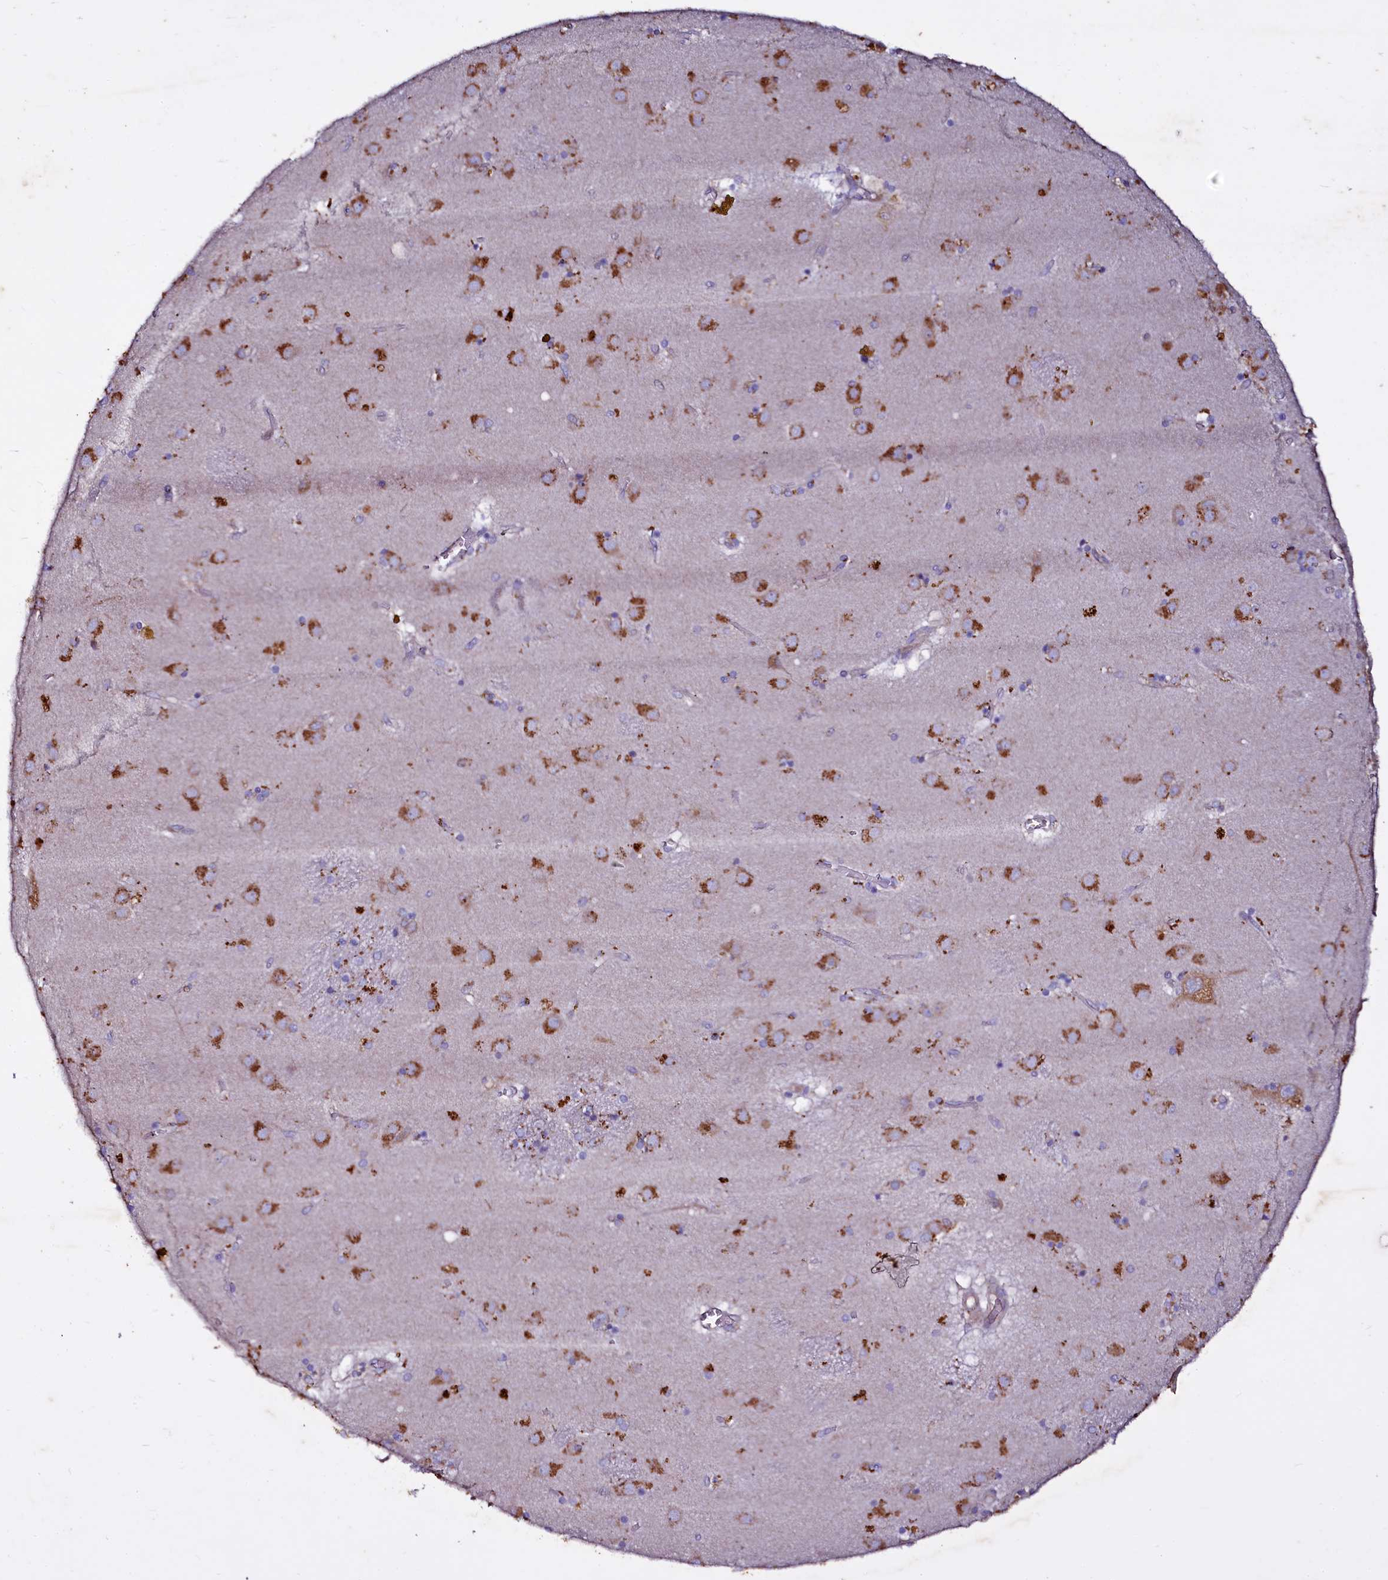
{"staining": {"intensity": "moderate", "quantity": "<25%", "location": "cytoplasmic/membranous"}, "tissue": "caudate", "cell_type": "Glial cells", "image_type": "normal", "snomed": [{"axis": "morphology", "description": "Normal tissue, NOS"}, {"axis": "topography", "description": "Lateral ventricle wall"}], "caption": "The micrograph exhibits a brown stain indicating the presence of a protein in the cytoplasmic/membranous of glial cells in caudate. The staining was performed using DAB, with brown indicating positive protein expression. Nuclei are stained blue with hematoxylin.", "gene": "SELENOT", "patient": {"sex": "male", "age": 70}}